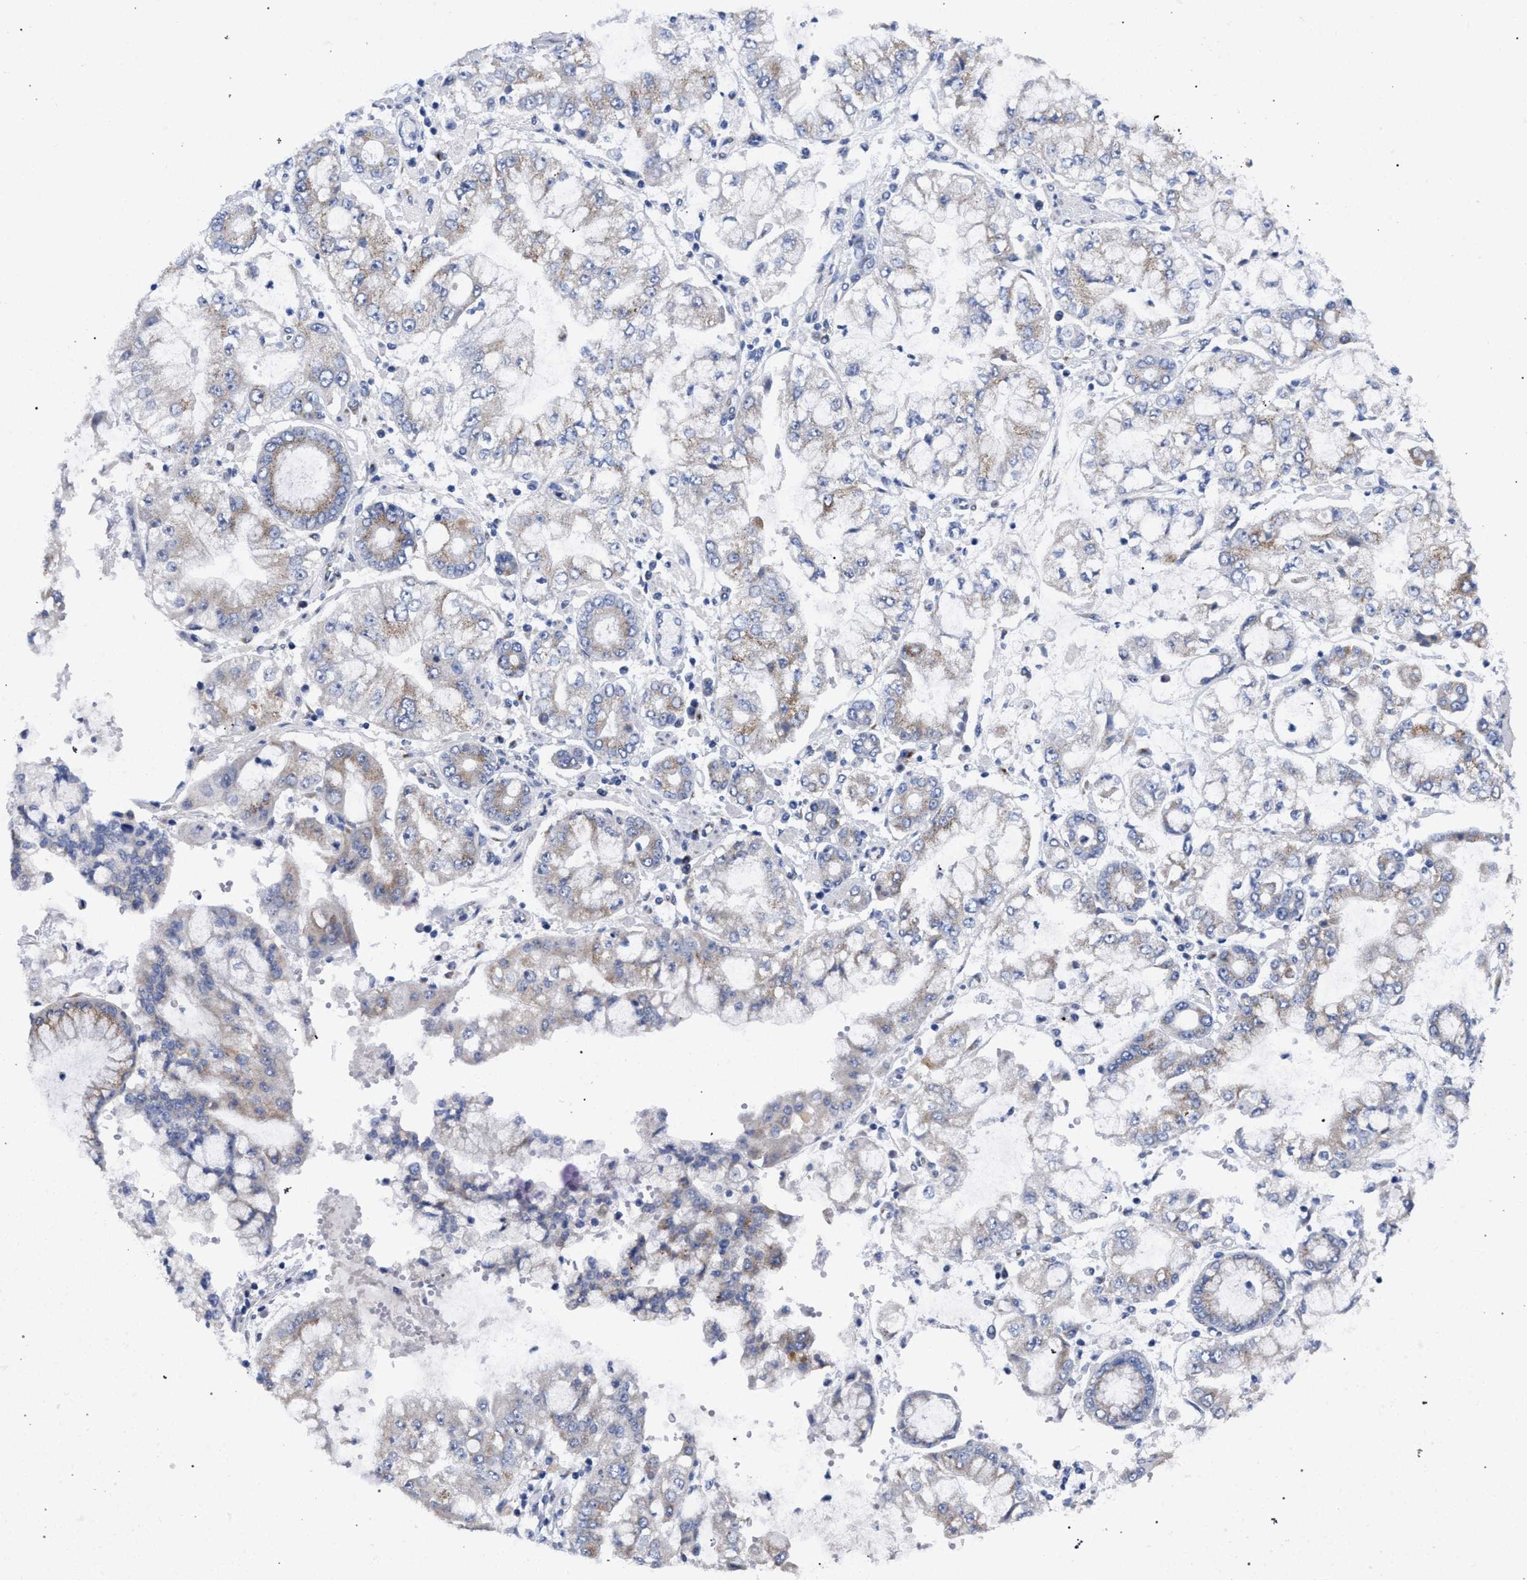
{"staining": {"intensity": "weak", "quantity": "<25%", "location": "cytoplasmic/membranous"}, "tissue": "stomach cancer", "cell_type": "Tumor cells", "image_type": "cancer", "snomed": [{"axis": "morphology", "description": "Adenocarcinoma, NOS"}, {"axis": "topography", "description": "Stomach"}], "caption": "Adenocarcinoma (stomach) was stained to show a protein in brown. There is no significant staining in tumor cells. The staining was performed using DAB to visualize the protein expression in brown, while the nuclei were stained in blue with hematoxylin (Magnification: 20x).", "gene": "GOLGA2", "patient": {"sex": "male", "age": 76}}